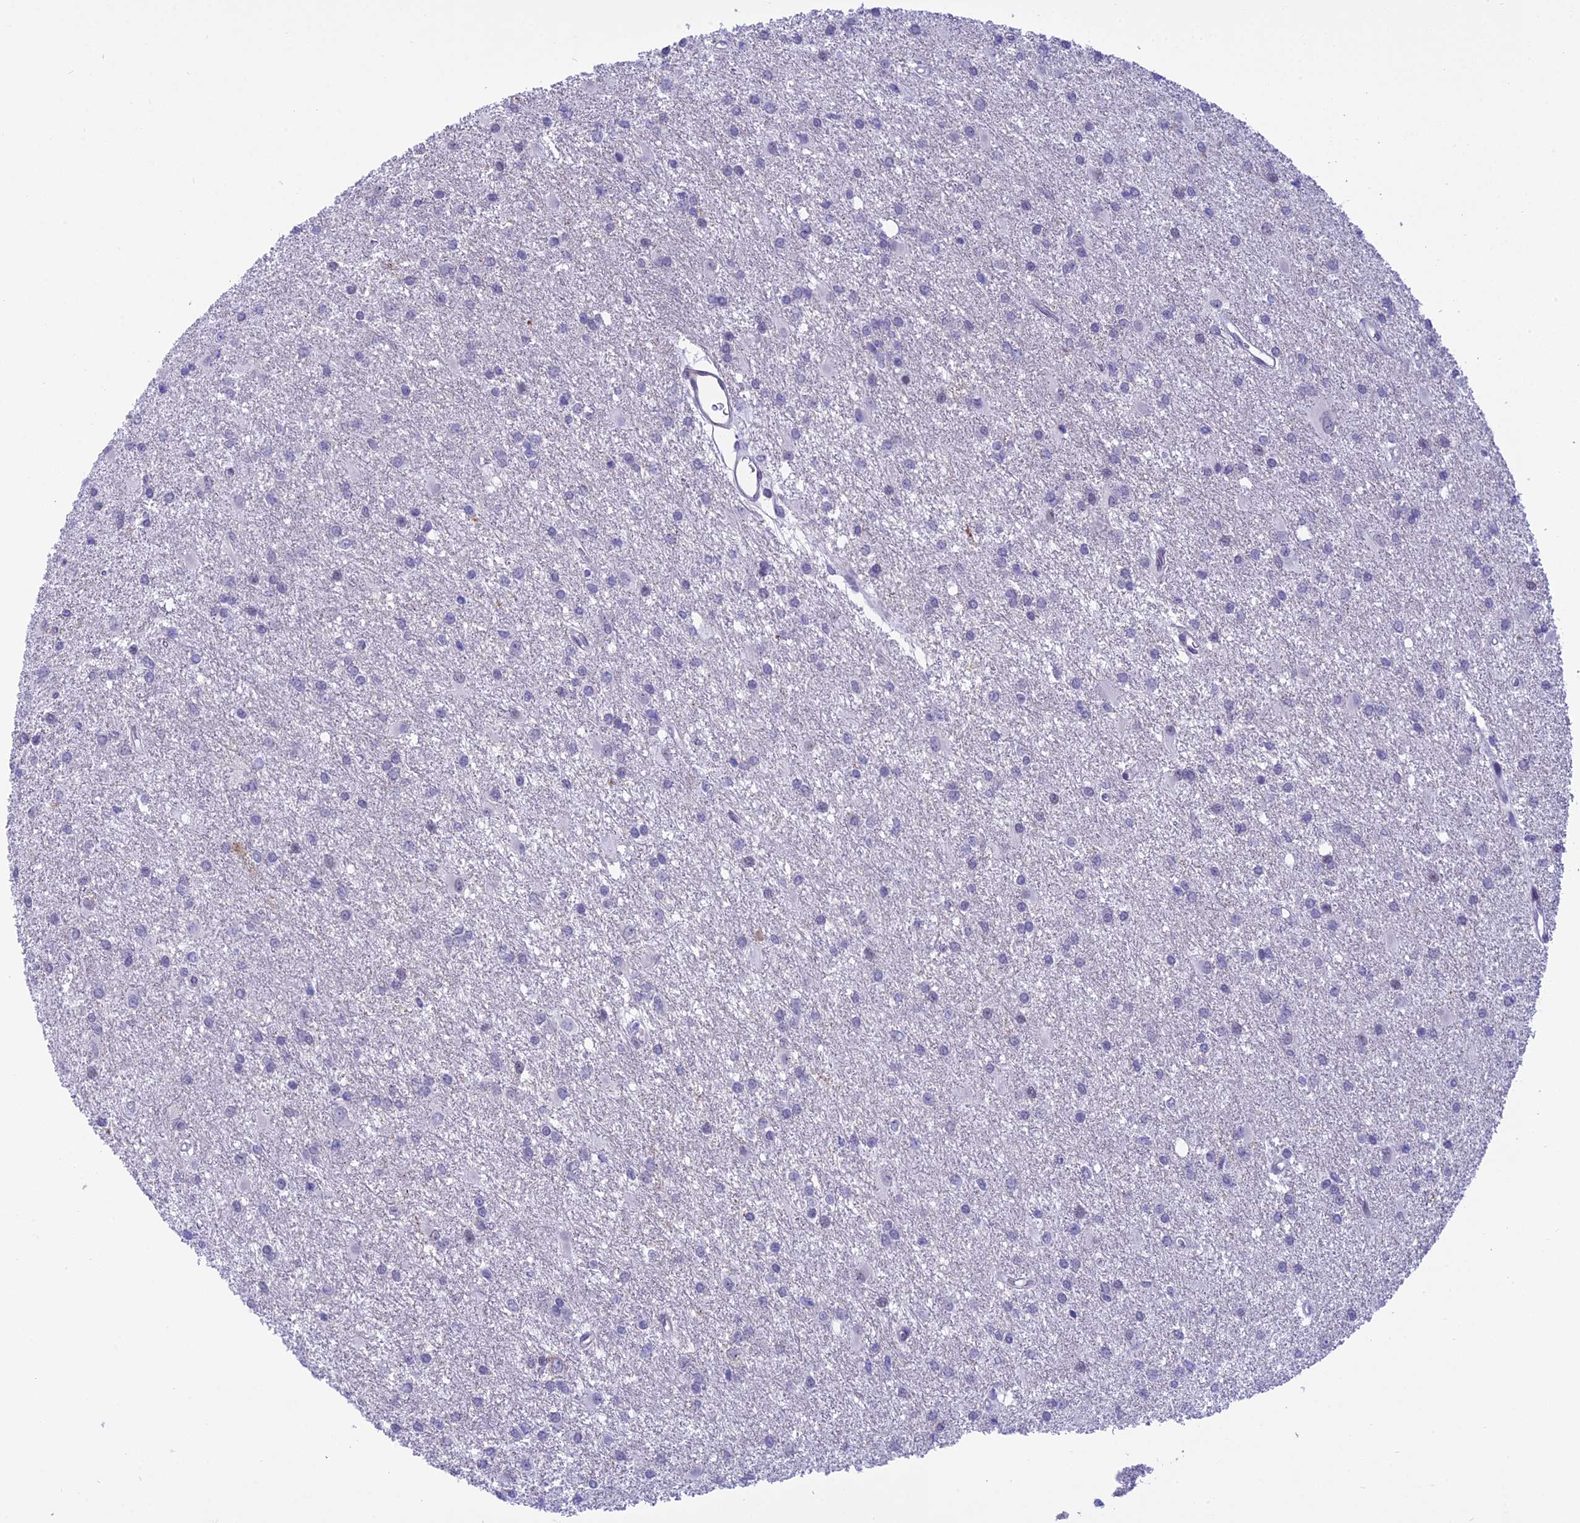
{"staining": {"intensity": "negative", "quantity": "none", "location": "none"}, "tissue": "glioma", "cell_type": "Tumor cells", "image_type": "cancer", "snomed": [{"axis": "morphology", "description": "Glioma, malignant, High grade"}, {"axis": "topography", "description": "Brain"}], "caption": "Protein analysis of glioma exhibits no significant staining in tumor cells.", "gene": "SPIRE2", "patient": {"sex": "female", "age": 50}}